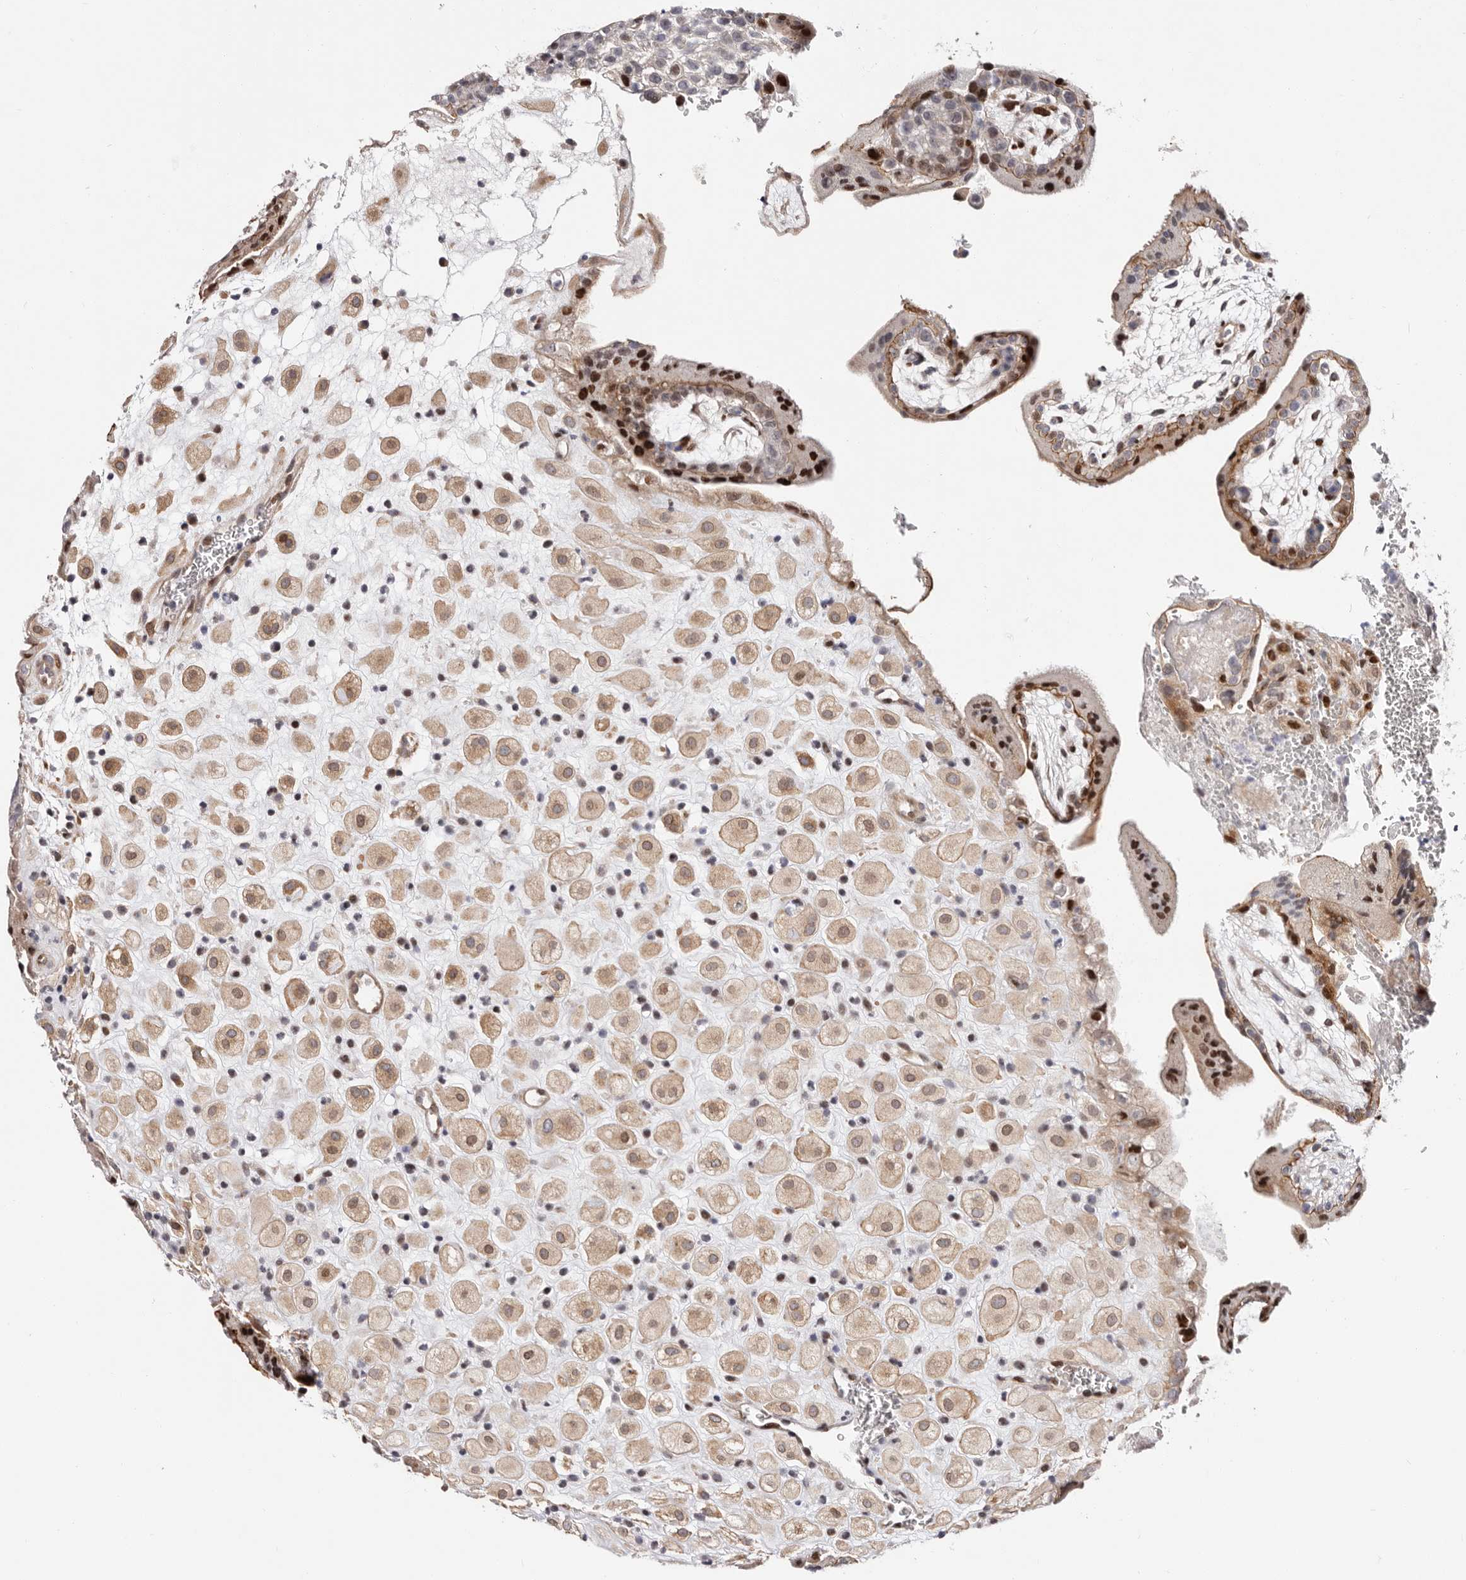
{"staining": {"intensity": "moderate", "quantity": ">75%", "location": "cytoplasmic/membranous,nuclear"}, "tissue": "placenta", "cell_type": "Decidual cells", "image_type": "normal", "snomed": [{"axis": "morphology", "description": "Normal tissue, NOS"}, {"axis": "topography", "description": "Placenta"}], "caption": "An immunohistochemistry (IHC) photomicrograph of normal tissue is shown. Protein staining in brown labels moderate cytoplasmic/membranous,nuclear positivity in placenta within decidual cells.", "gene": "EPHX3", "patient": {"sex": "female", "age": 35}}